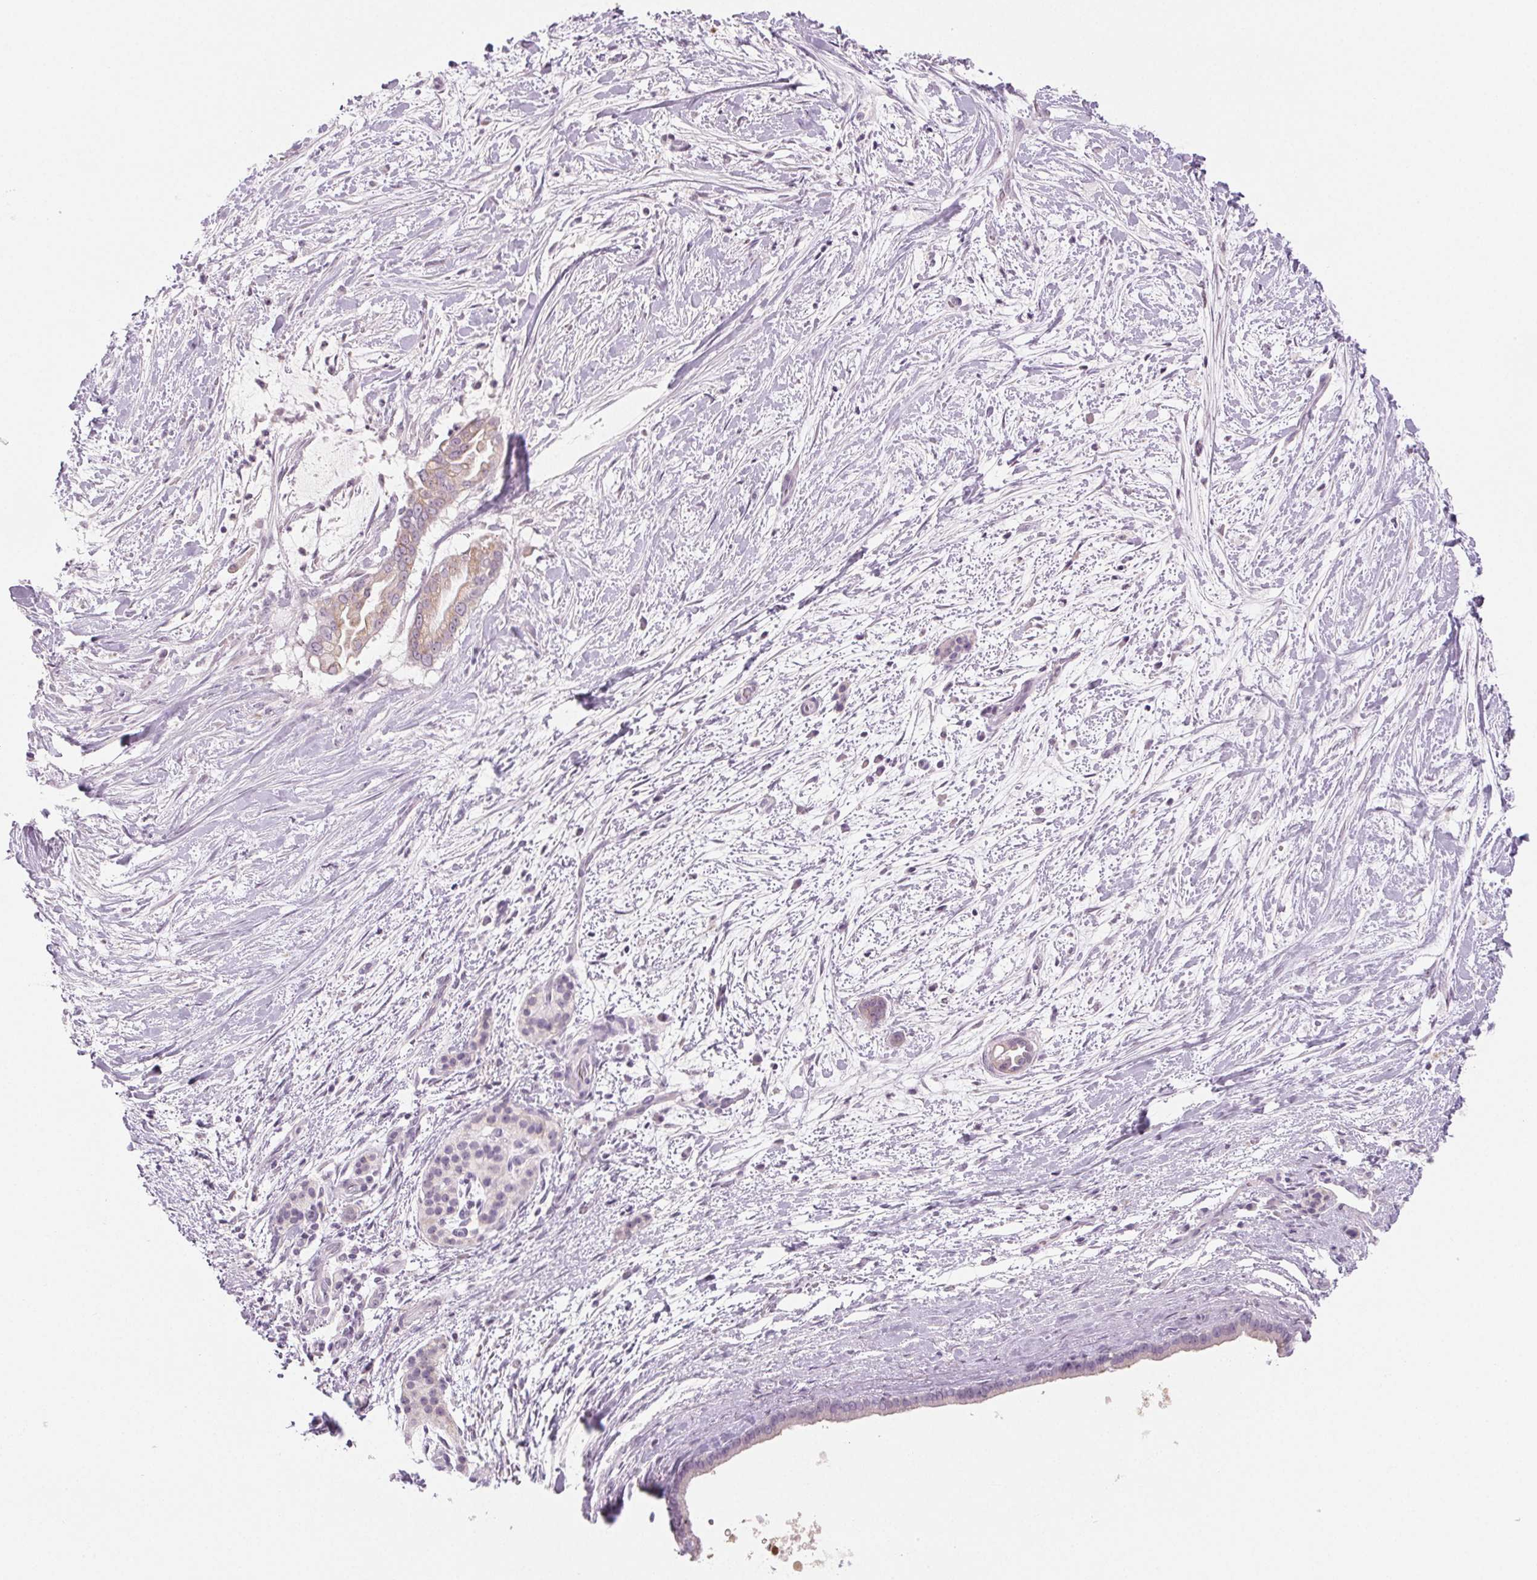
{"staining": {"intensity": "weak", "quantity": "25%-75%", "location": "cytoplasmic/membranous"}, "tissue": "pancreatic cancer", "cell_type": "Tumor cells", "image_type": "cancer", "snomed": [{"axis": "morphology", "description": "Adenocarcinoma, NOS"}, {"axis": "topography", "description": "Pancreas"}], "caption": "This histopathology image demonstrates IHC staining of pancreatic cancer, with low weak cytoplasmic/membranous expression in approximately 25%-75% of tumor cells.", "gene": "EHHADH", "patient": {"sex": "female", "age": 69}}